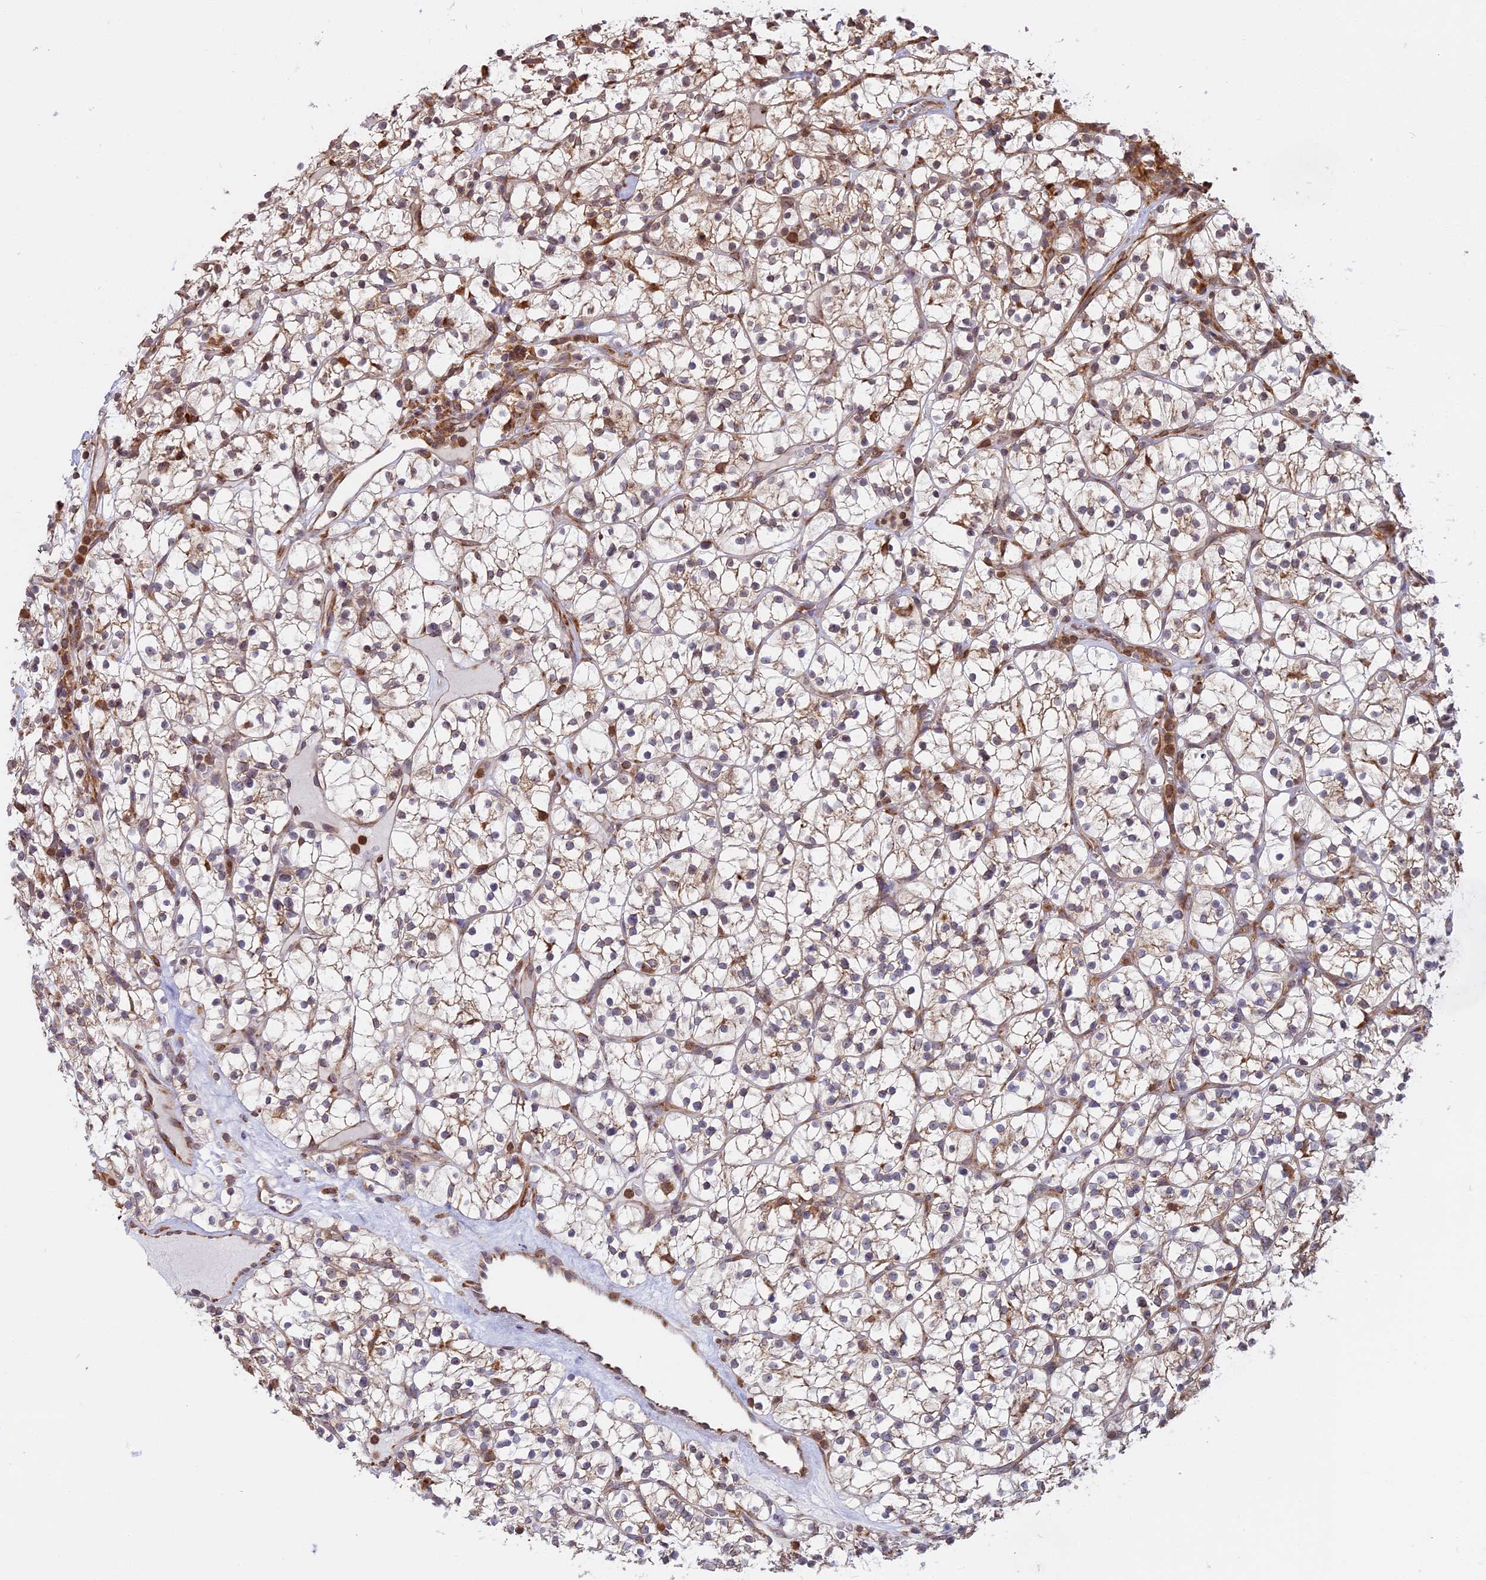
{"staining": {"intensity": "weak", "quantity": ">75%", "location": "cytoplasmic/membranous"}, "tissue": "renal cancer", "cell_type": "Tumor cells", "image_type": "cancer", "snomed": [{"axis": "morphology", "description": "Adenocarcinoma, NOS"}, {"axis": "topography", "description": "Kidney"}], "caption": "Protein expression analysis of renal cancer exhibits weak cytoplasmic/membranous positivity in approximately >75% of tumor cells.", "gene": "RPL26", "patient": {"sex": "female", "age": 64}}